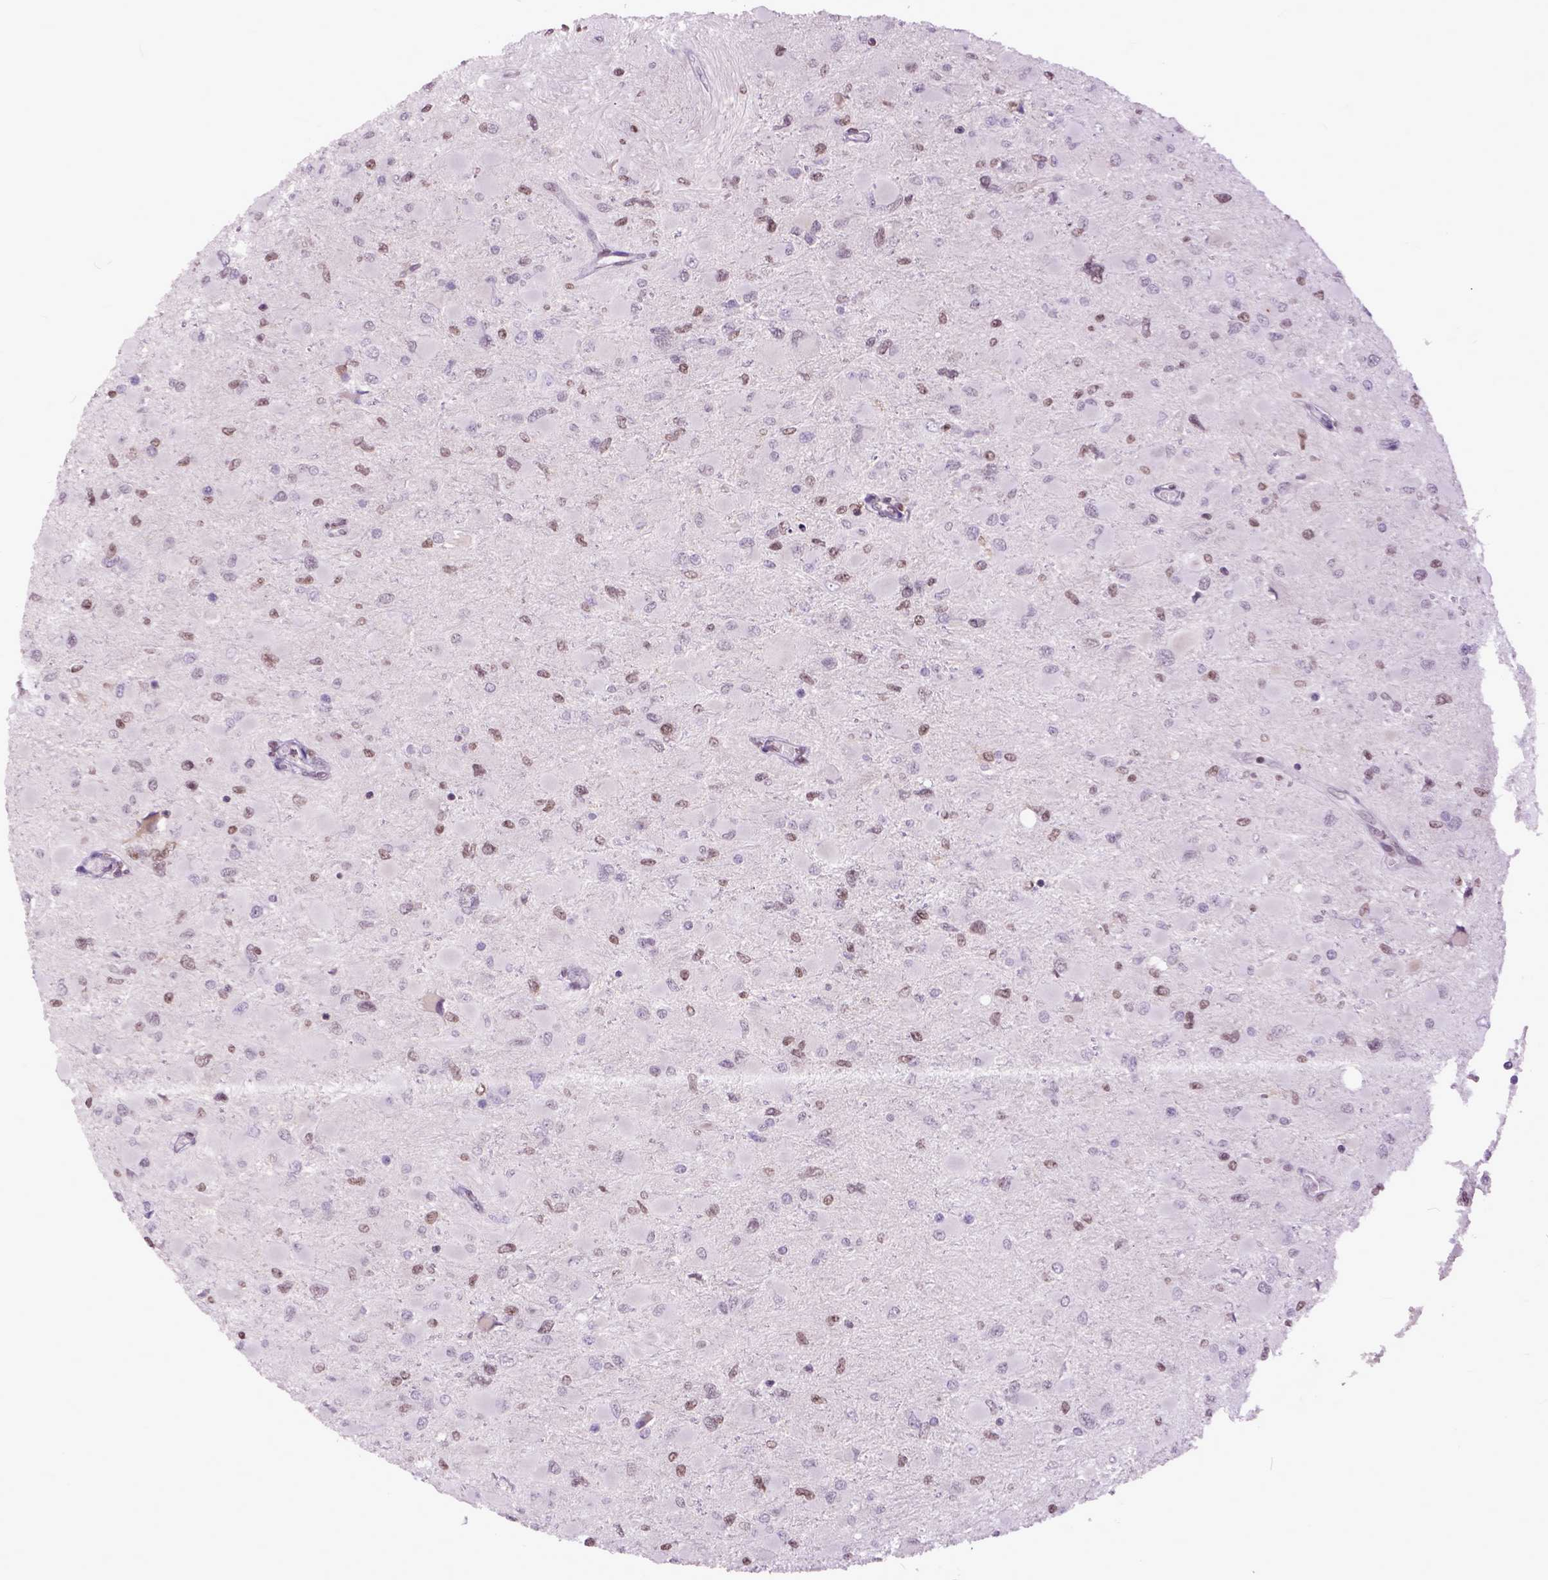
{"staining": {"intensity": "moderate", "quantity": "25%-75%", "location": "nuclear"}, "tissue": "glioma", "cell_type": "Tumor cells", "image_type": "cancer", "snomed": [{"axis": "morphology", "description": "Glioma, malignant, High grade"}, {"axis": "topography", "description": "Cerebral cortex"}], "caption": "A micrograph of glioma stained for a protein displays moderate nuclear brown staining in tumor cells. The staining was performed using DAB to visualize the protein expression in brown, while the nuclei were stained in blue with hematoxylin (Magnification: 20x).", "gene": "RCC2", "patient": {"sex": "female", "age": 36}}